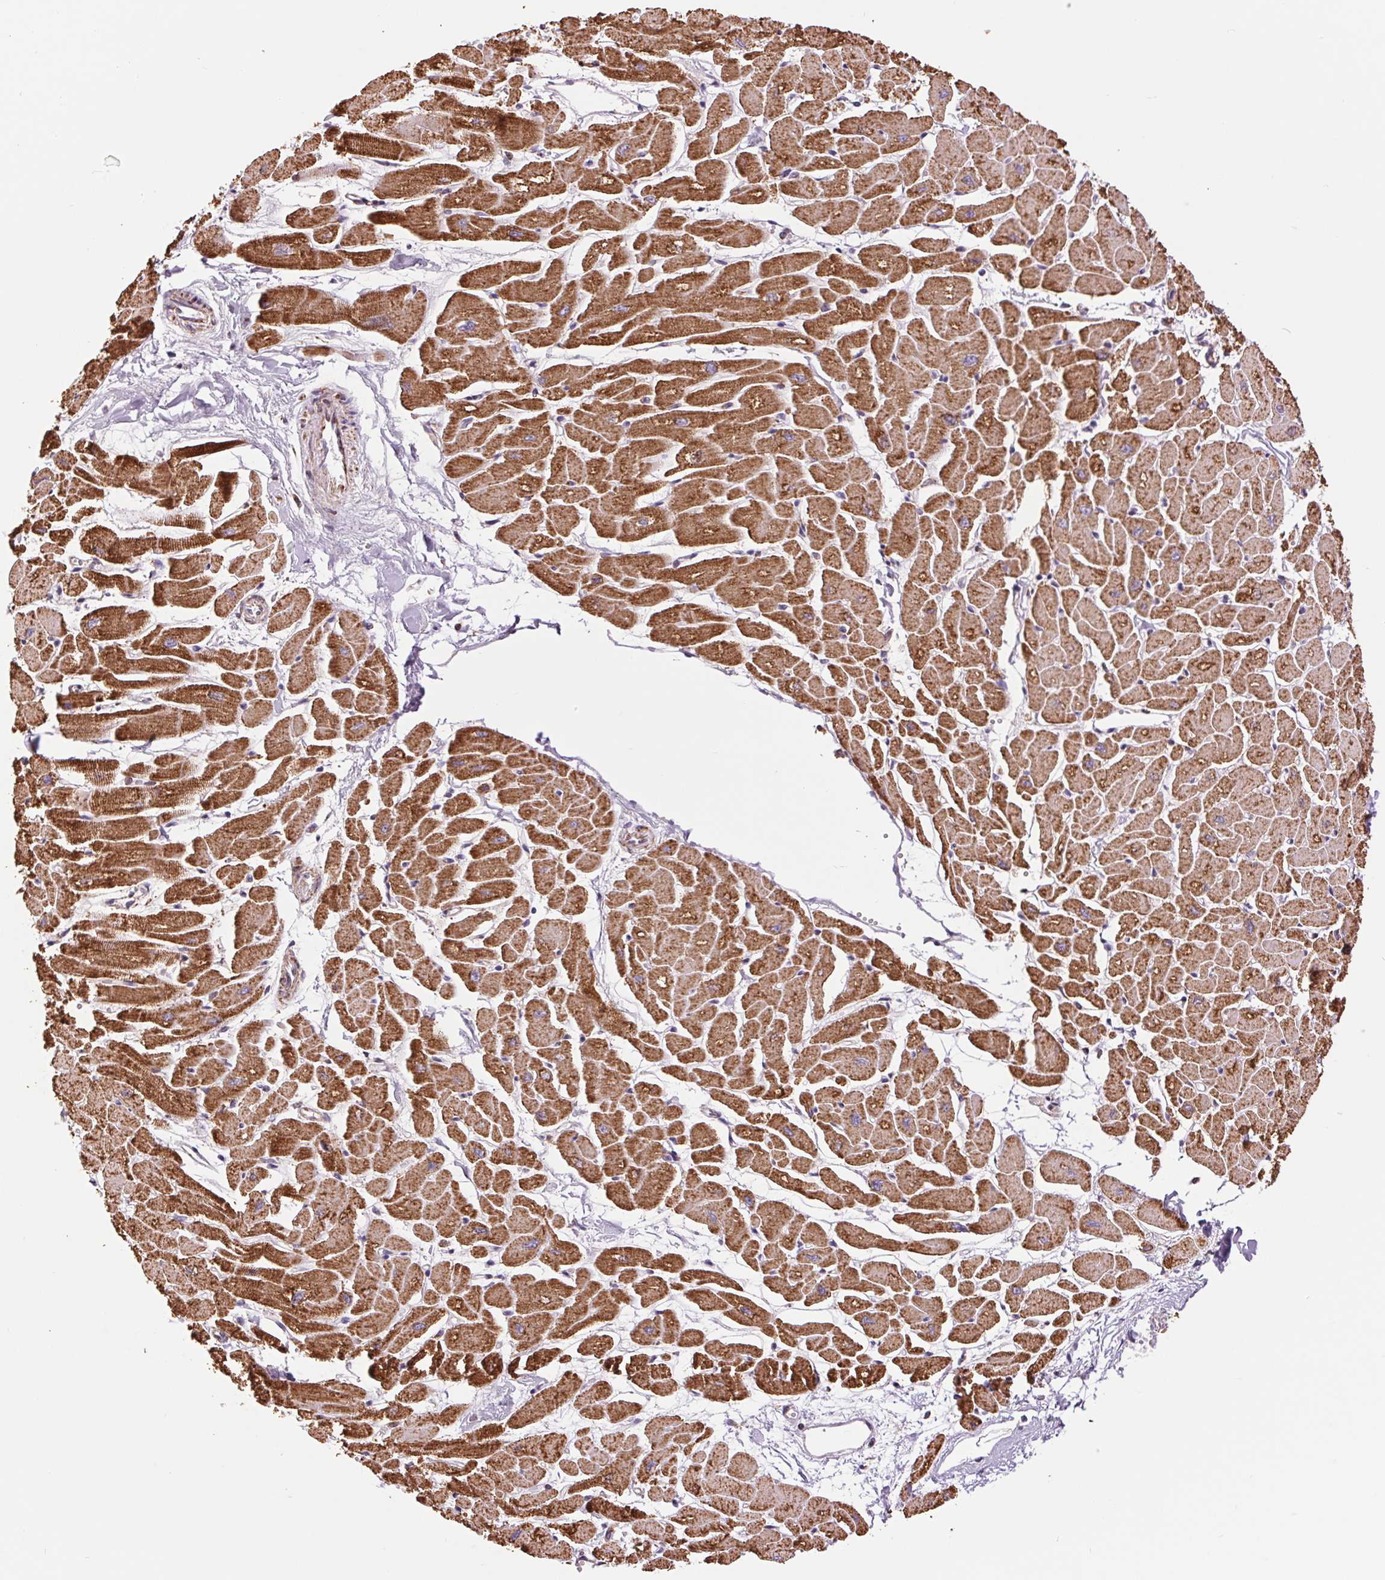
{"staining": {"intensity": "strong", "quantity": ">75%", "location": "cytoplasmic/membranous"}, "tissue": "heart muscle", "cell_type": "Cardiomyocytes", "image_type": "normal", "snomed": [{"axis": "morphology", "description": "Normal tissue, NOS"}, {"axis": "topography", "description": "Heart"}], "caption": "Protein positivity by IHC demonstrates strong cytoplasmic/membranous positivity in about >75% of cardiomyocytes in benign heart muscle.", "gene": "ATP5PB", "patient": {"sex": "male", "age": 57}}